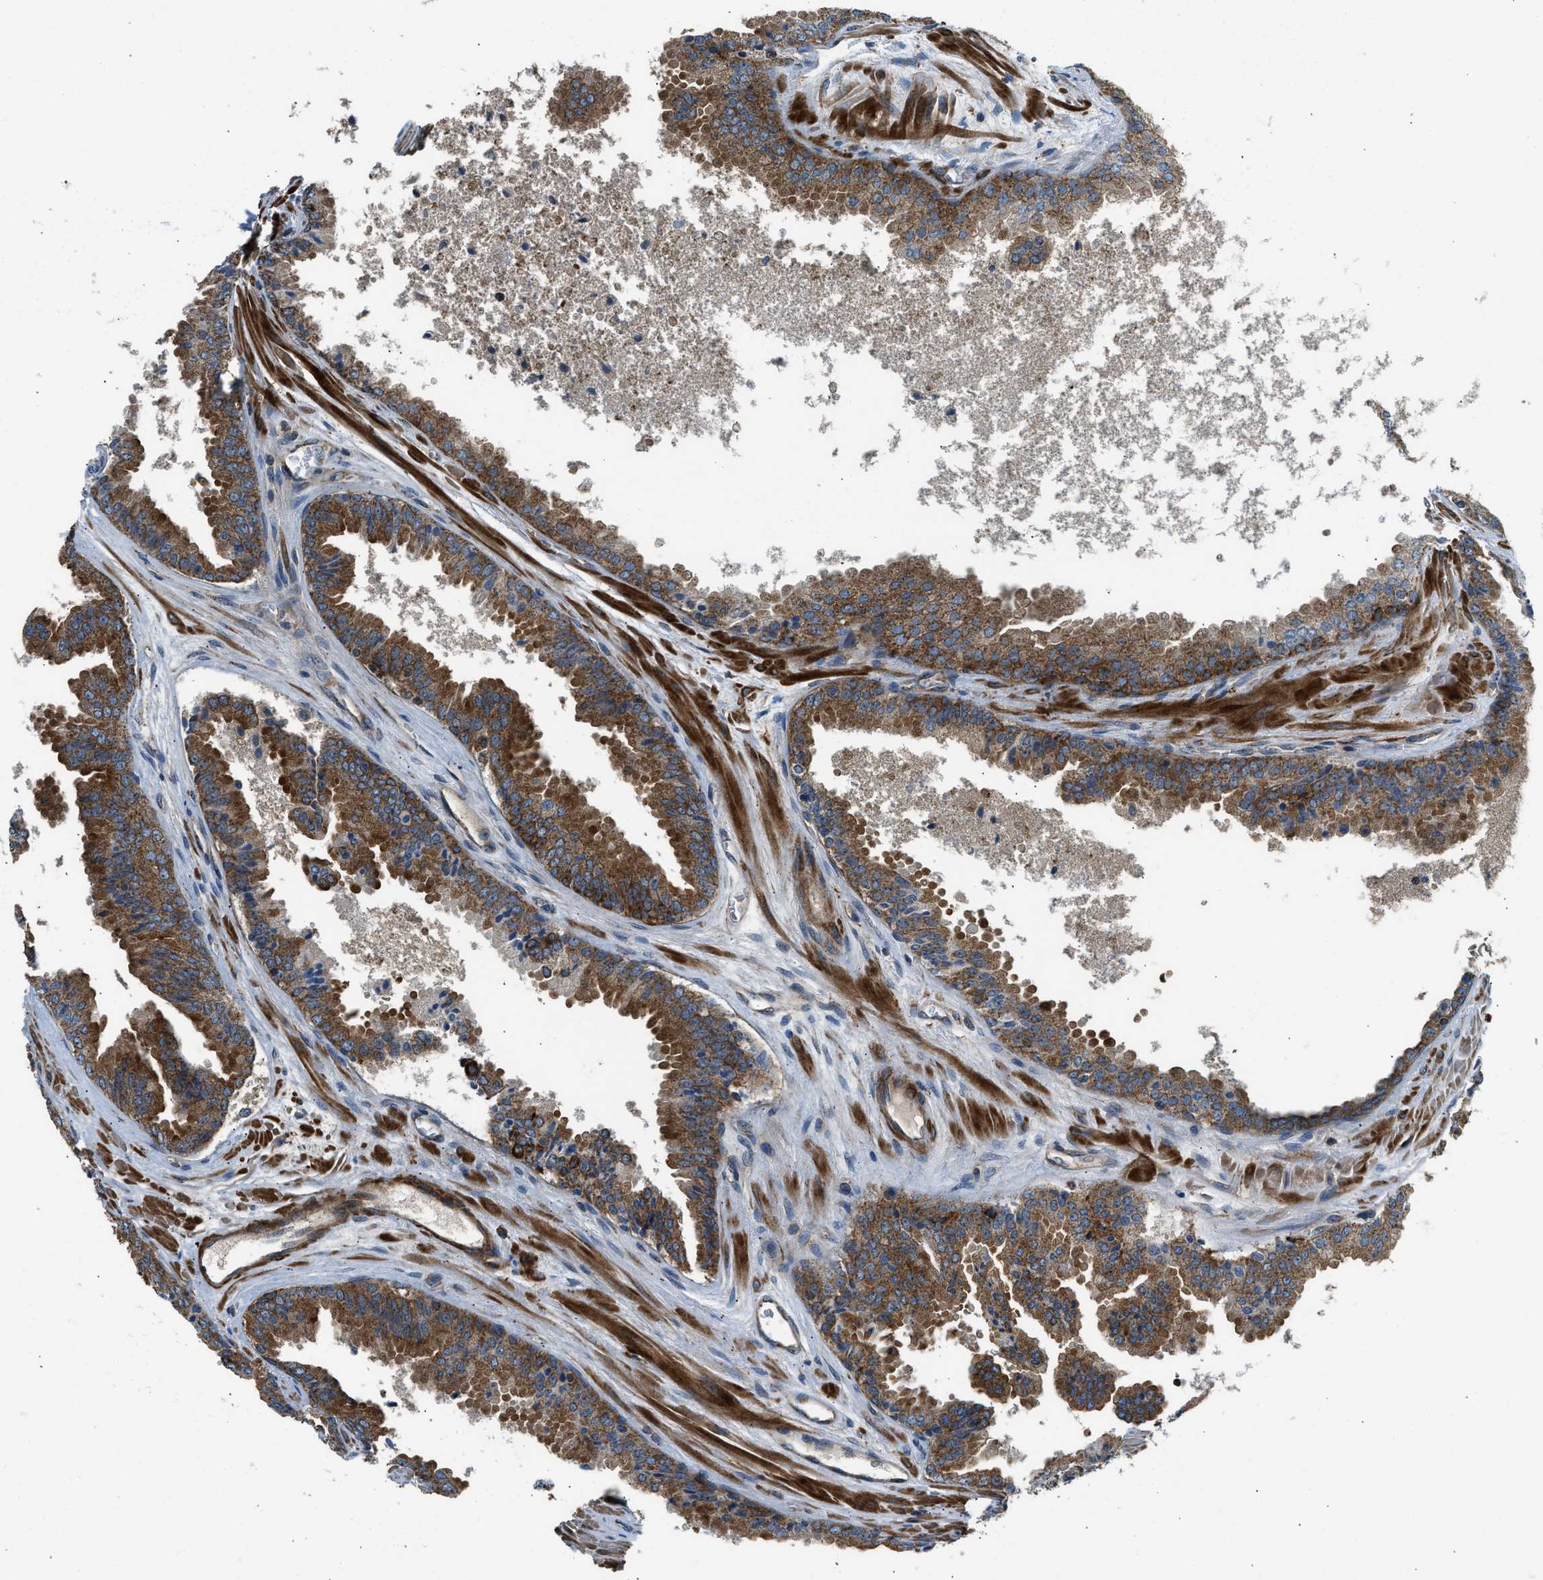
{"staining": {"intensity": "strong", "quantity": ">75%", "location": "cytoplasmic/membranous"}, "tissue": "prostate cancer", "cell_type": "Tumor cells", "image_type": "cancer", "snomed": [{"axis": "morphology", "description": "Adenocarcinoma, High grade"}, {"axis": "topography", "description": "Prostate"}], "caption": "High-magnification brightfield microscopy of prostate cancer (adenocarcinoma (high-grade)) stained with DAB (3,3'-diaminobenzidine) (brown) and counterstained with hematoxylin (blue). tumor cells exhibit strong cytoplasmic/membranous staining is identified in about>75% of cells.", "gene": "SESN2", "patient": {"sex": "male", "age": 65}}